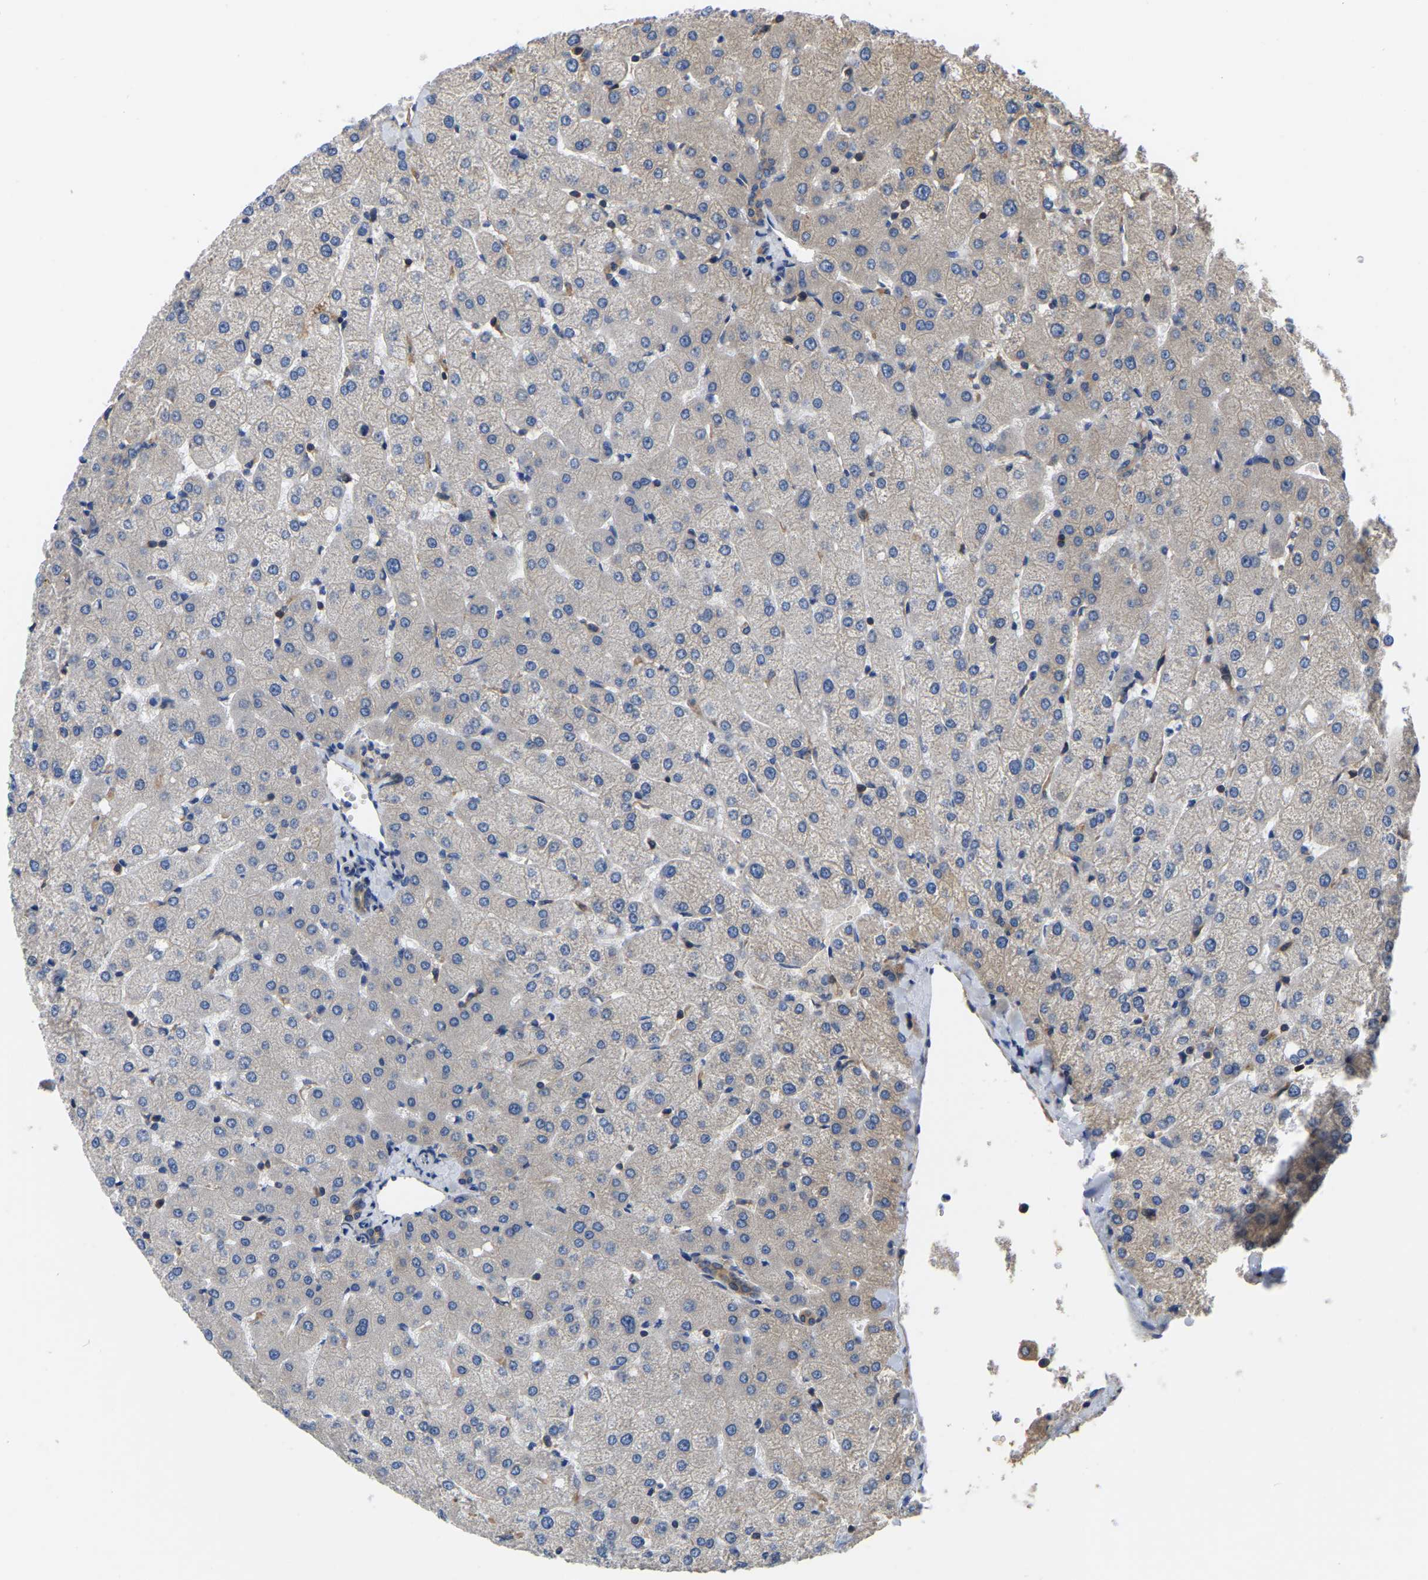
{"staining": {"intensity": "moderate", "quantity": ">75%", "location": "cytoplasmic/membranous"}, "tissue": "liver", "cell_type": "Cholangiocytes", "image_type": "normal", "snomed": [{"axis": "morphology", "description": "Normal tissue, NOS"}, {"axis": "topography", "description": "Liver"}], "caption": "Liver stained with DAB (3,3'-diaminobenzidine) IHC reveals medium levels of moderate cytoplasmic/membranous staining in about >75% of cholangiocytes.", "gene": "GARS1", "patient": {"sex": "female", "age": 54}}